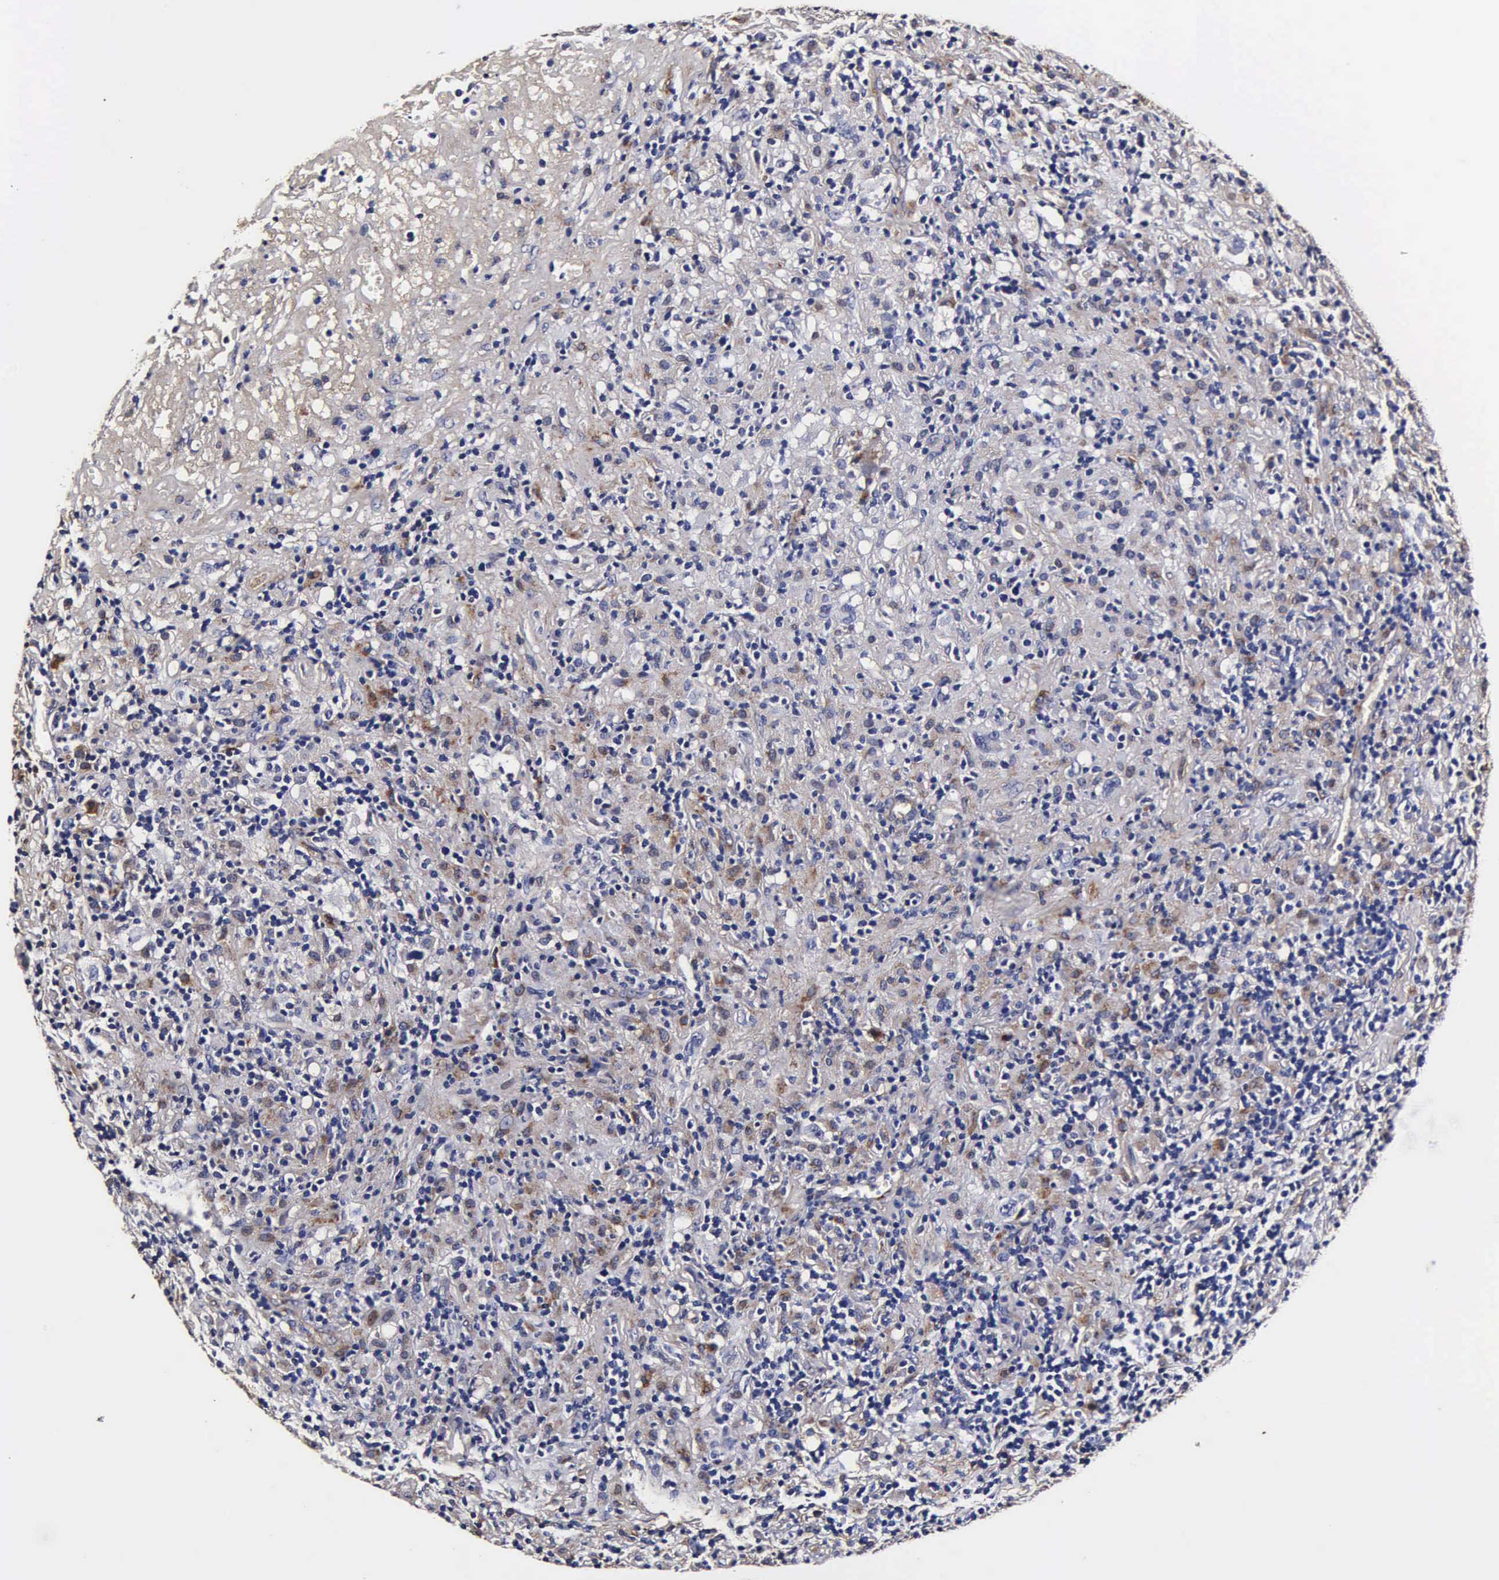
{"staining": {"intensity": "negative", "quantity": "none", "location": "none"}, "tissue": "lymphoma", "cell_type": "Tumor cells", "image_type": "cancer", "snomed": [{"axis": "morphology", "description": "Hodgkin's disease, NOS"}, {"axis": "topography", "description": "Lymph node"}], "caption": "This is an immunohistochemistry (IHC) micrograph of Hodgkin's disease. There is no staining in tumor cells.", "gene": "CST3", "patient": {"sex": "male", "age": 46}}